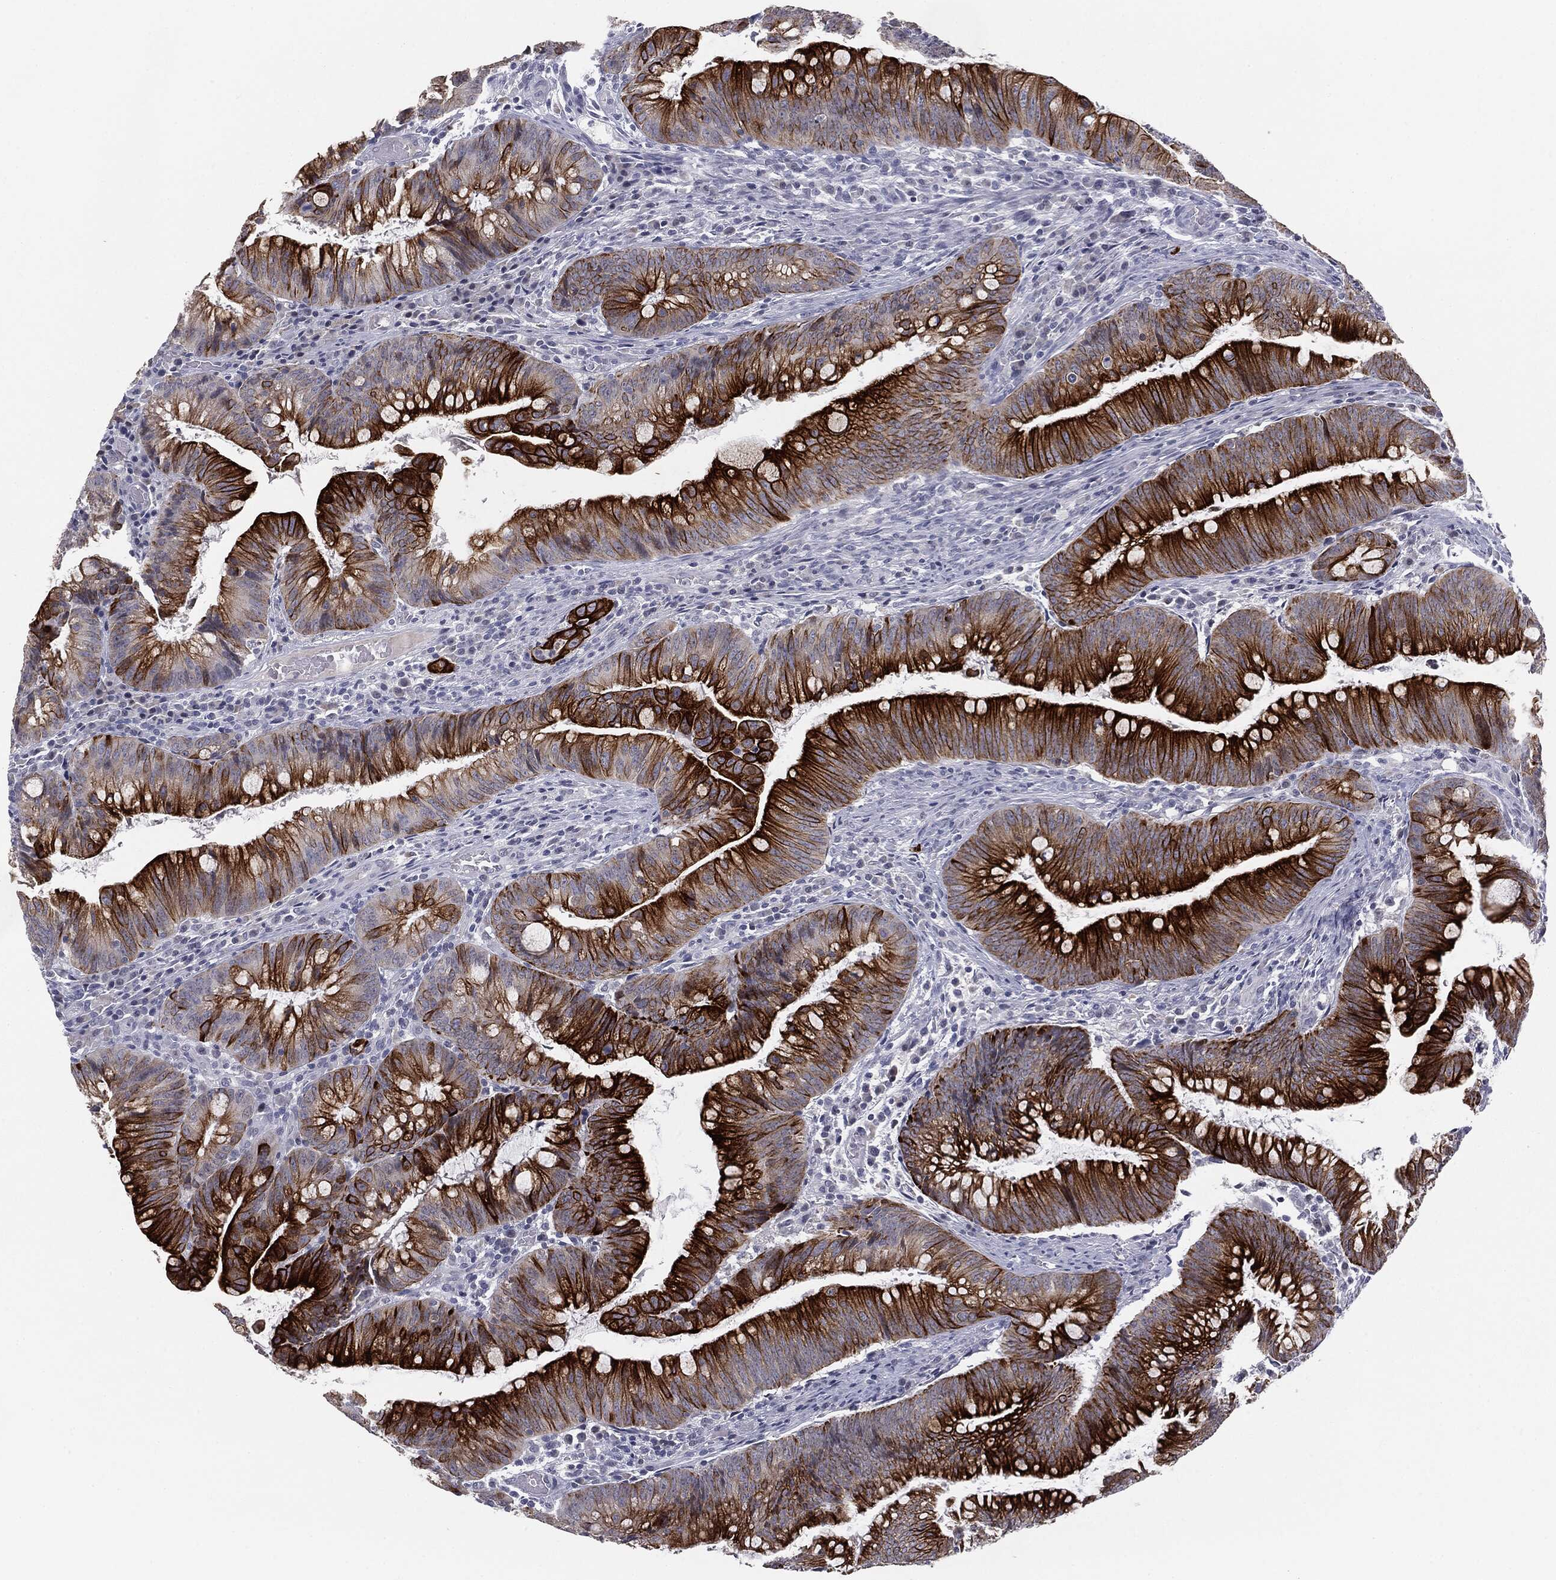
{"staining": {"intensity": "strong", "quantity": "25%-75%", "location": "cytoplasmic/membranous"}, "tissue": "colorectal cancer", "cell_type": "Tumor cells", "image_type": "cancer", "snomed": [{"axis": "morphology", "description": "Adenocarcinoma, NOS"}, {"axis": "topography", "description": "Colon"}], "caption": "Human colorectal cancer stained for a protein (brown) demonstrates strong cytoplasmic/membranous positive expression in approximately 25%-75% of tumor cells.", "gene": "MUC1", "patient": {"sex": "male", "age": 62}}